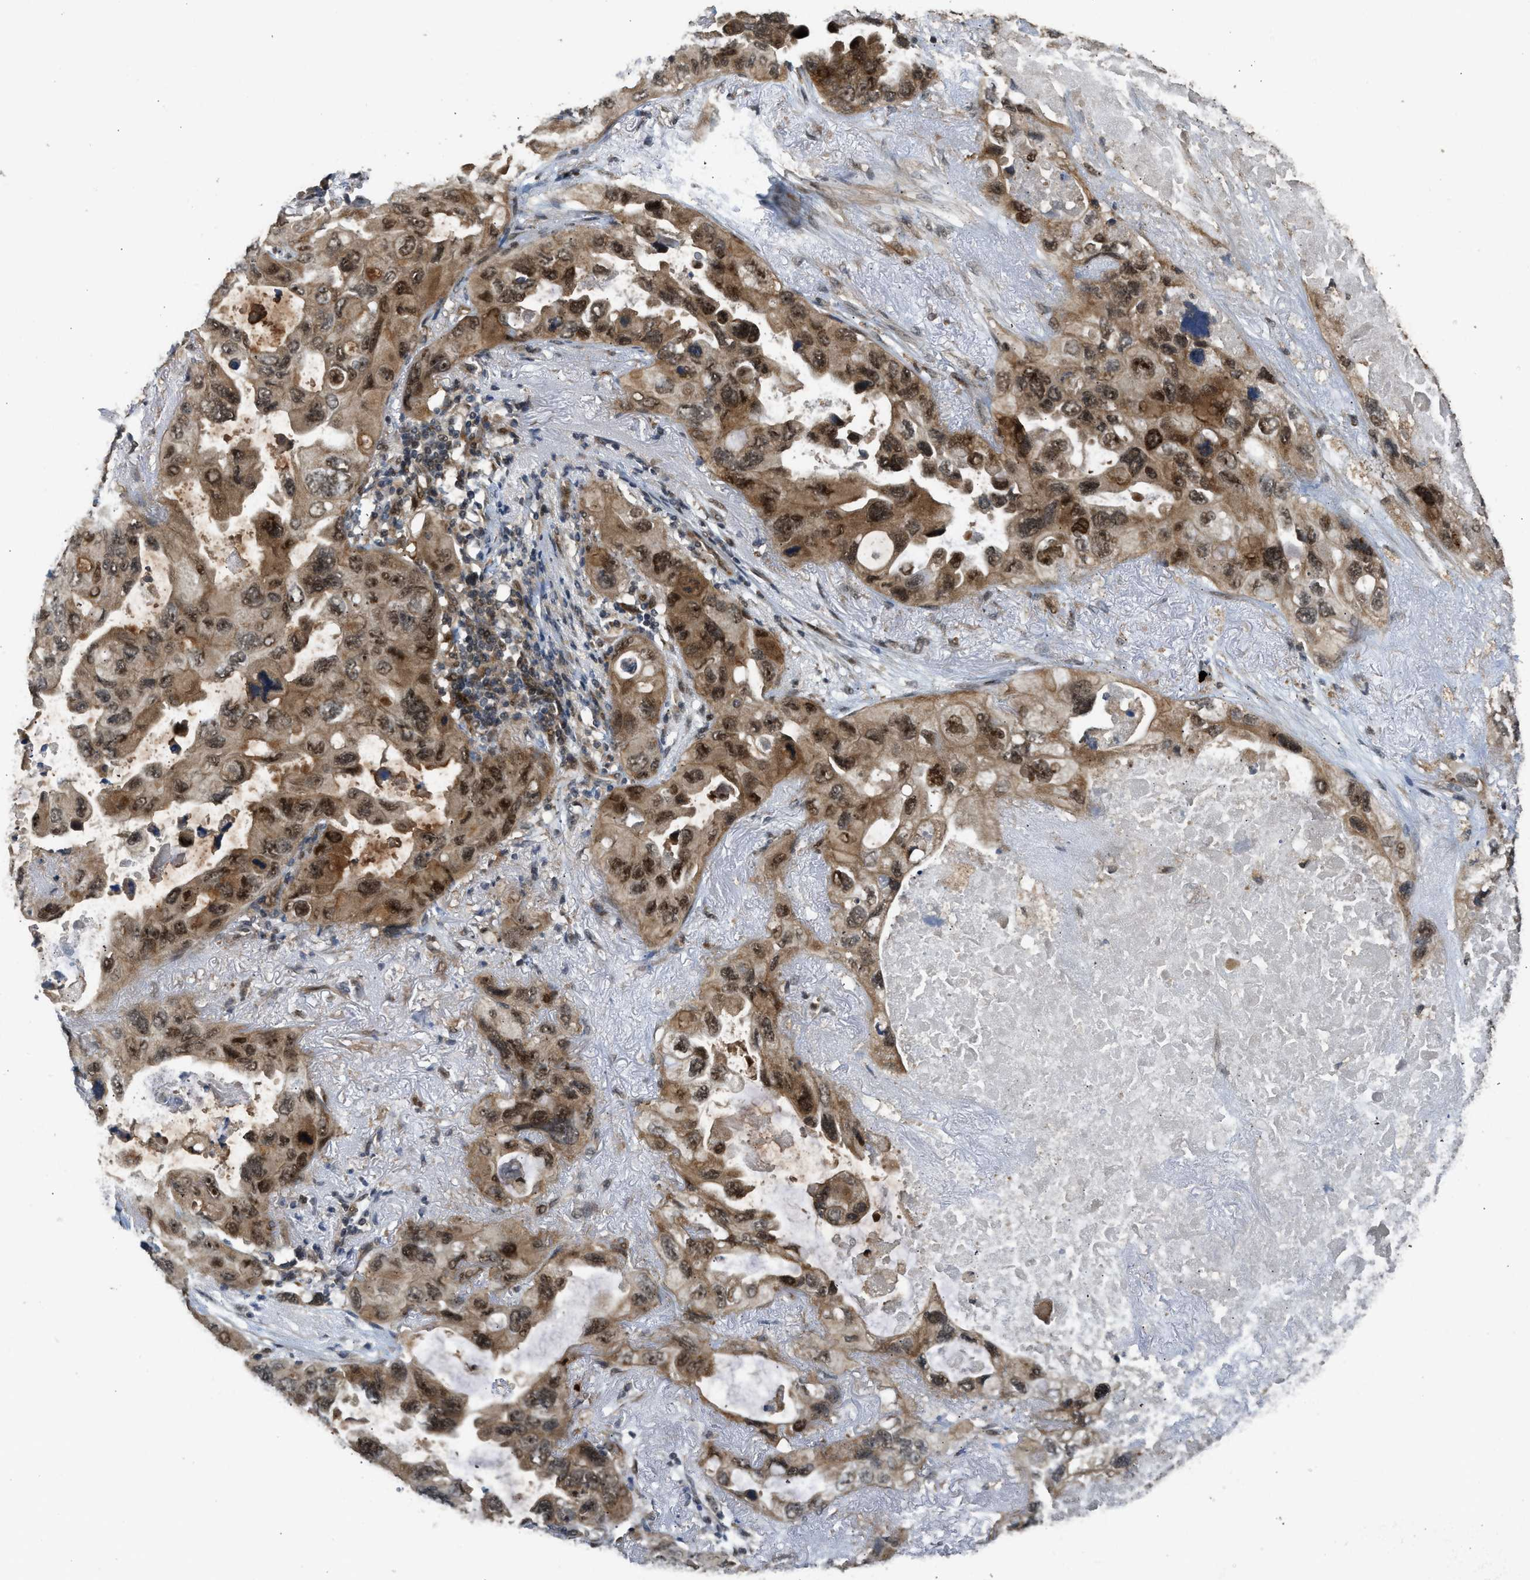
{"staining": {"intensity": "moderate", "quantity": ">75%", "location": "cytoplasmic/membranous,nuclear"}, "tissue": "lung cancer", "cell_type": "Tumor cells", "image_type": "cancer", "snomed": [{"axis": "morphology", "description": "Squamous cell carcinoma, NOS"}, {"axis": "topography", "description": "Lung"}], "caption": "High-magnification brightfield microscopy of lung cancer stained with DAB (3,3'-diaminobenzidine) (brown) and counterstained with hematoxylin (blue). tumor cells exhibit moderate cytoplasmic/membranous and nuclear positivity is present in approximately>75% of cells.", "gene": "GET1", "patient": {"sex": "female", "age": 73}}